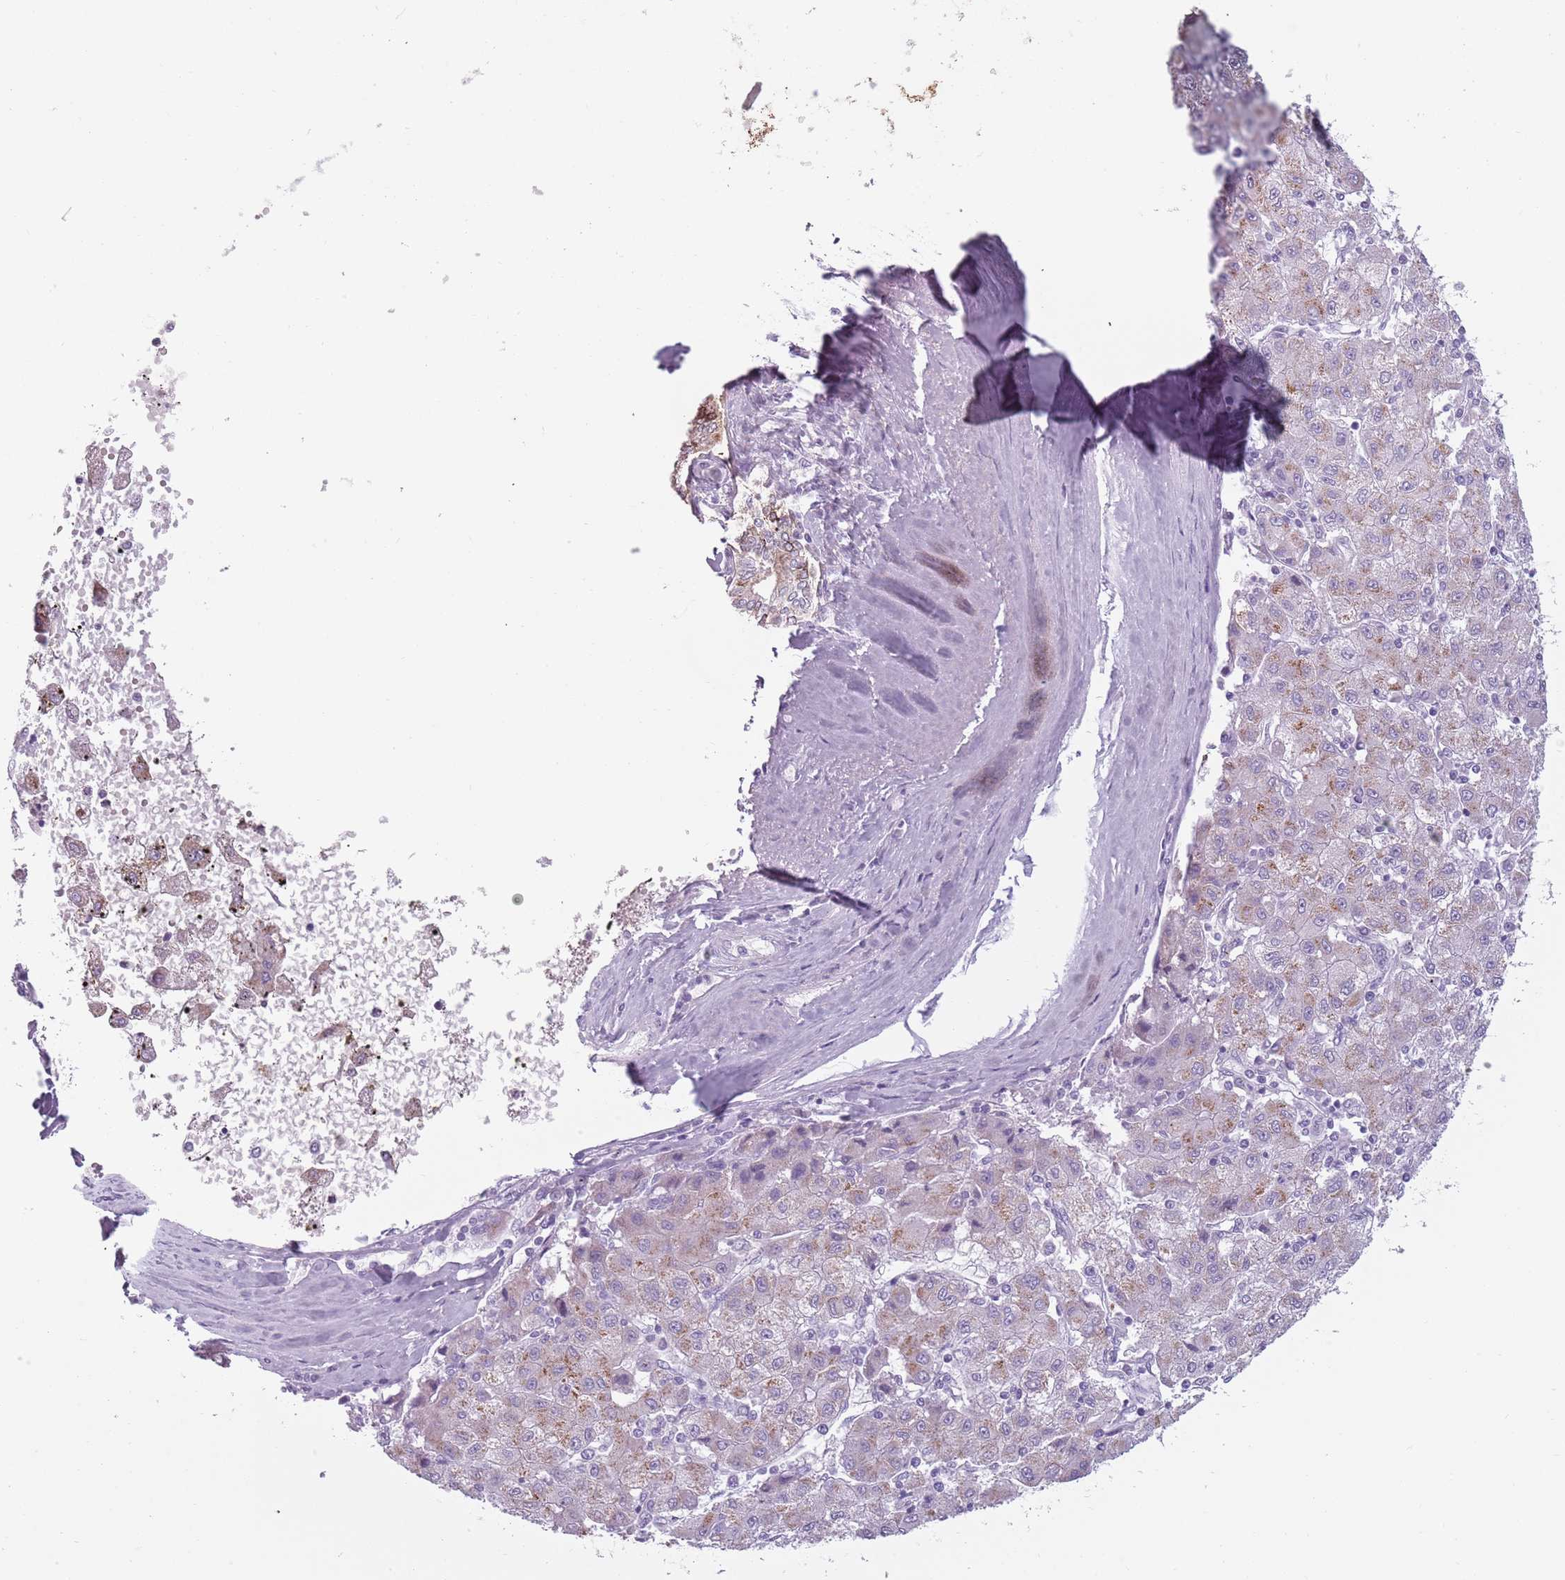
{"staining": {"intensity": "weak", "quantity": "25%-75%", "location": "cytoplasmic/membranous"}, "tissue": "liver cancer", "cell_type": "Tumor cells", "image_type": "cancer", "snomed": [{"axis": "morphology", "description": "Carcinoma, Hepatocellular, NOS"}, {"axis": "topography", "description": "Liver"}], "caption": "Immunohistochemistry image of human liver hepatocellular carcinoma stained for a protein (brown), which reveals low levels of weak cytoplasmic/membranous staining in about 25%-75% of tumor cells.", "gene": "MEGF8", "patient": {"sex": "male", "age": 72}}